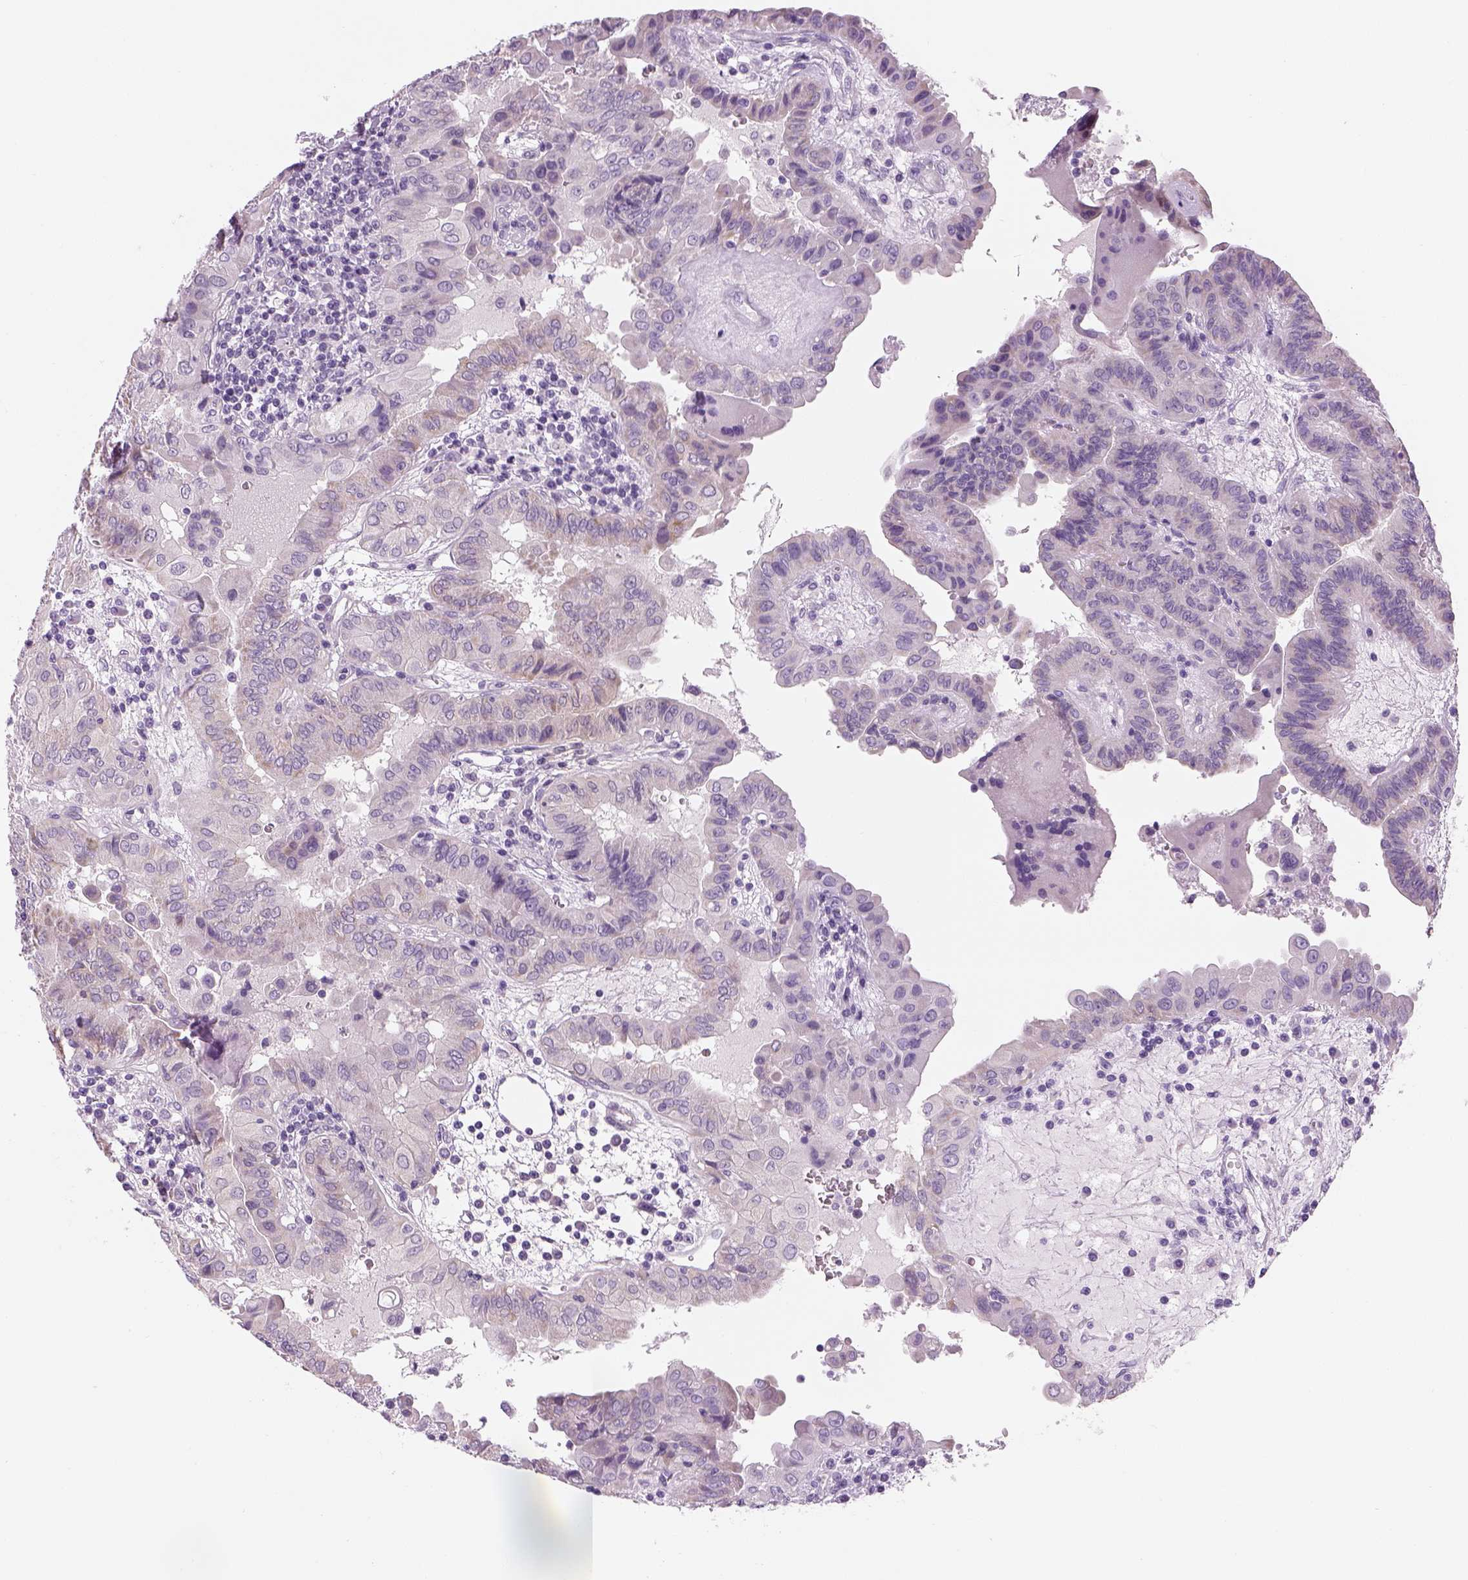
{"staining": {"intensity": "weak", "quantity": "<25%", "location": "cytoplasmic/membranous"}, "tissue": "thyroid cancer", "cell_type": "Tumor cells", "image_type": "cancer", "snomed": [{"axis": "morphology", "description": "Papillary adenocarcinoma, NOS"}, {"axis": "topography", "description": "Thyroid gland"}], "caption": "High power microscopy image of an IHC photomicrograph of thyroid papillary adenocarcinoma, revealing no significant staining in tumor cells.", "gene": "KCNMB4", "patient": {"sex": "female", "age": 37}}